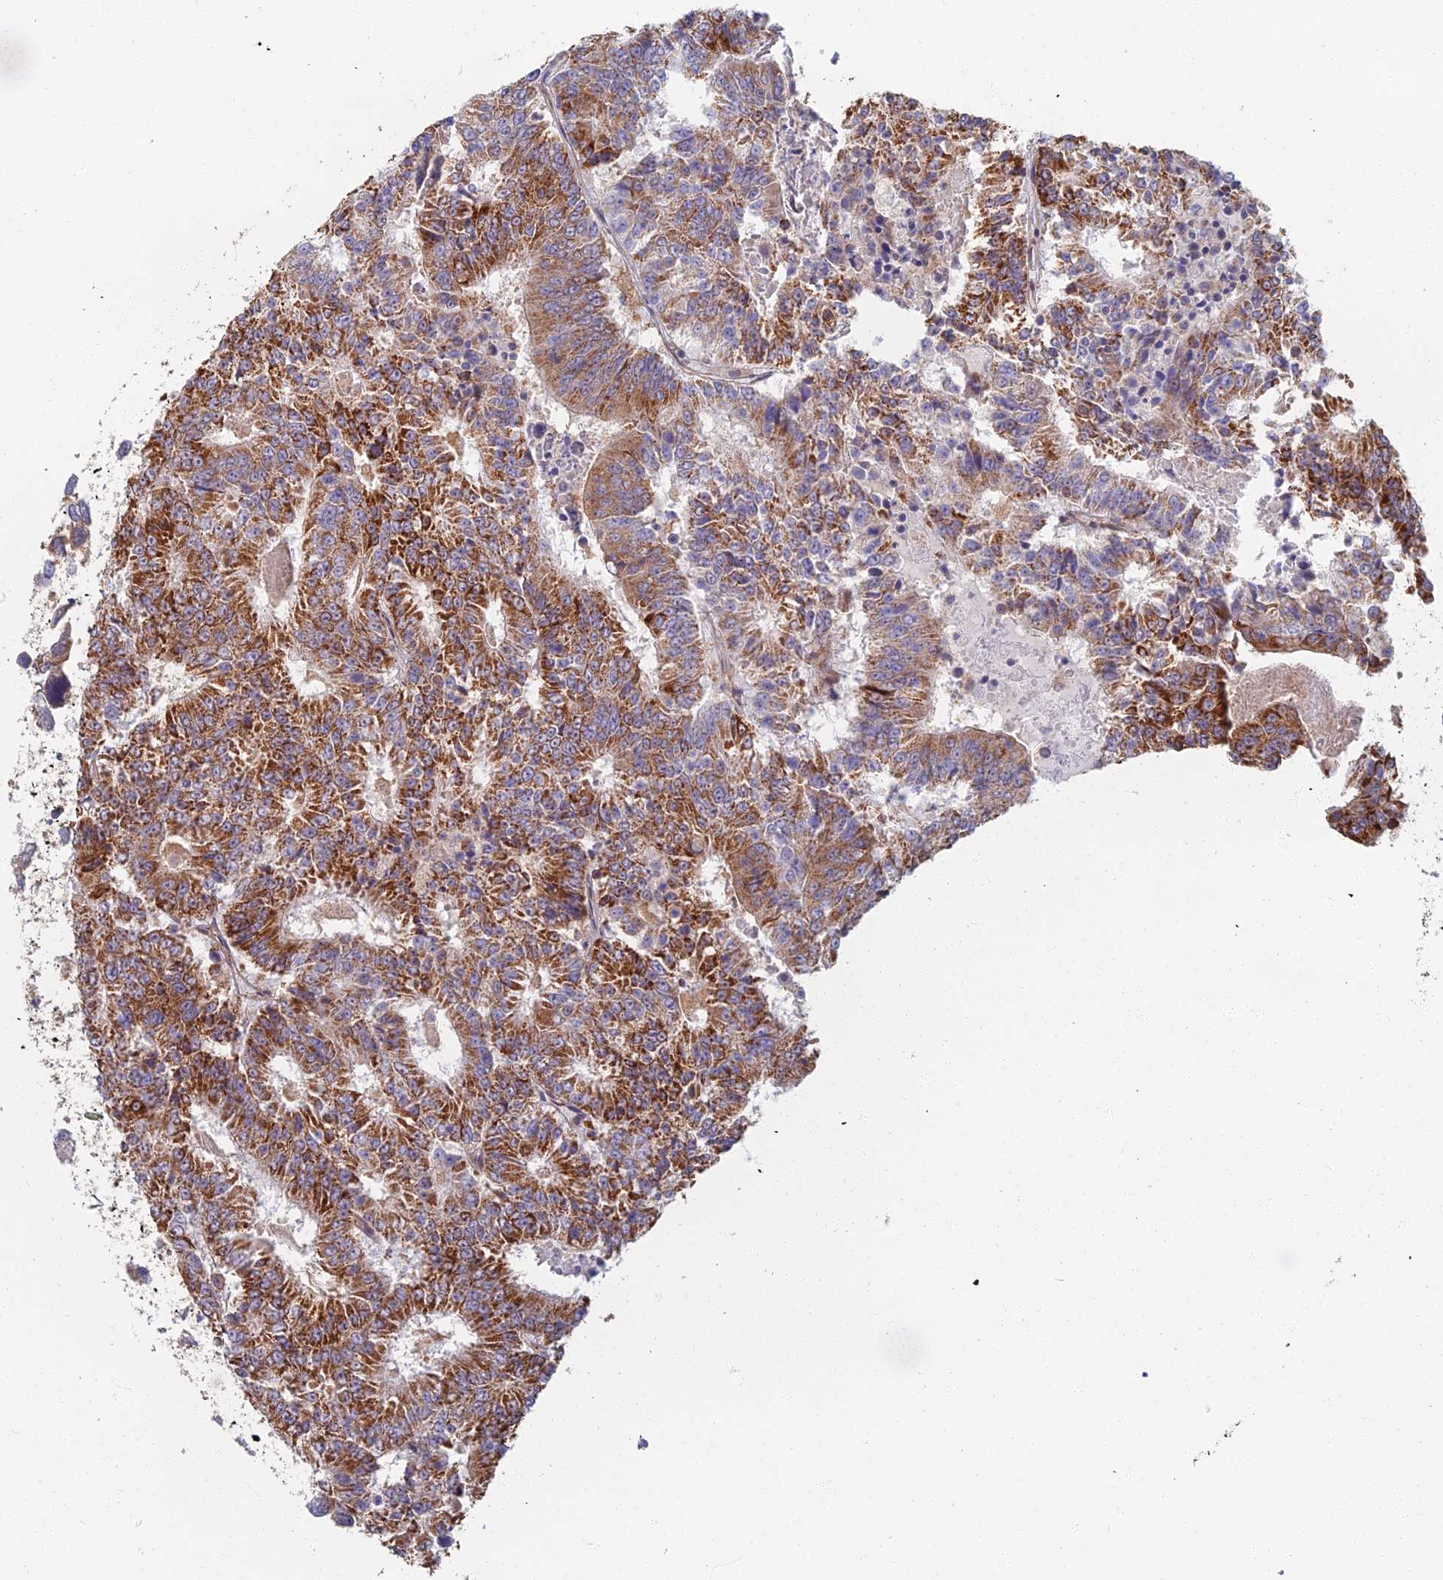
{"staining": {"intensity": "strong", "quantity": ">75%", "location": "cytoplasmic/membranous"}, "tissue": "colorectal cancer", "cell_type": "Tumor cells", "image_type": "cancer", "snomed": [{"axis": "morphology", "description": "Adenocarcinoma, NOS"}, {"axis": "topography", "description": "Colon"}], "caption": "Protein staining by IHC demonstrates strong cytoplasmic/membranous positivity in about >75% of tumor cells in colorectal cancer (adenocarcinoma).", "gene": "RBSN", "patient": {"sex": "male", "age": 83}}